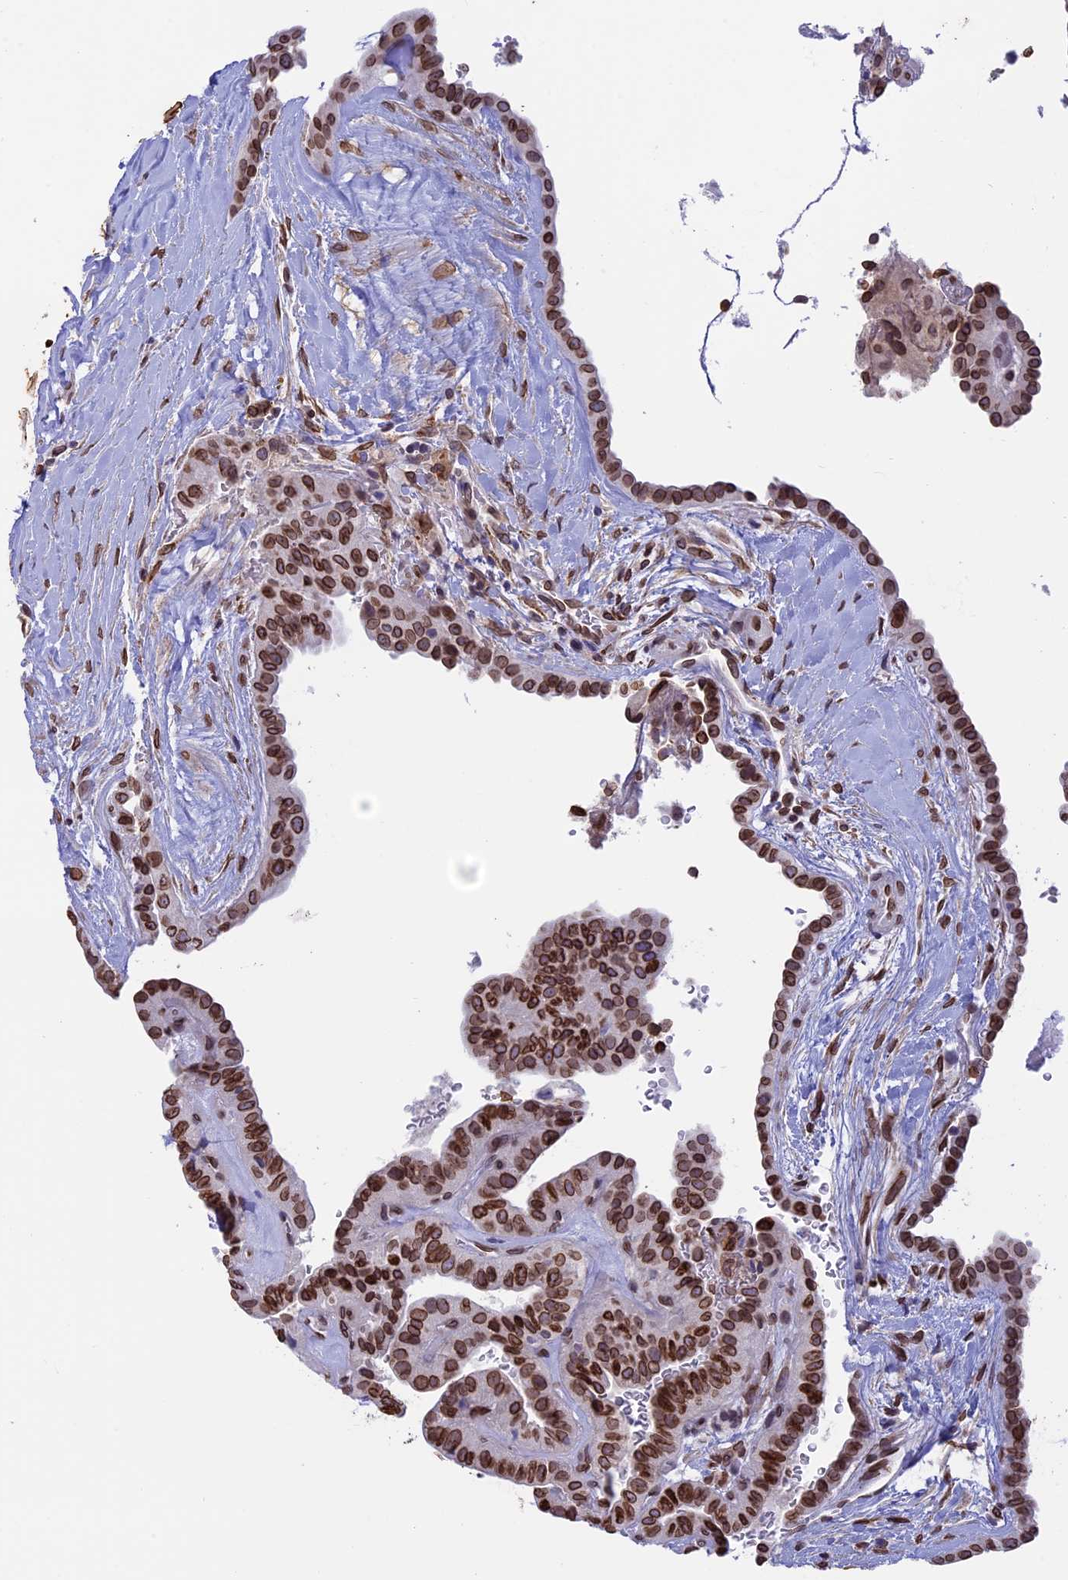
{"staining": {"intensity": "moderate", "quantity": ">75%", "location": "cytoplasmic/membranous,nuclear"}, "tissue": "thyroid cancer", "cell_type": "Tumor cells", "image_type": "cancer", "snomed": [{"axis": "morphology", "description": "Papillary adenocarcinoma, NOS"}, {"axis": "topography", "description": "Thyroid gland"}], "caption": "DAB immunohistochemical staining of human thyroid papillary adenocarcinoma shows moderate cytoplasmic/membranous and nuclear protein staining in about >75% of tumor cells.", "gene": "TMPRSS7", "patient": {"sex": "male", "age": 77}}